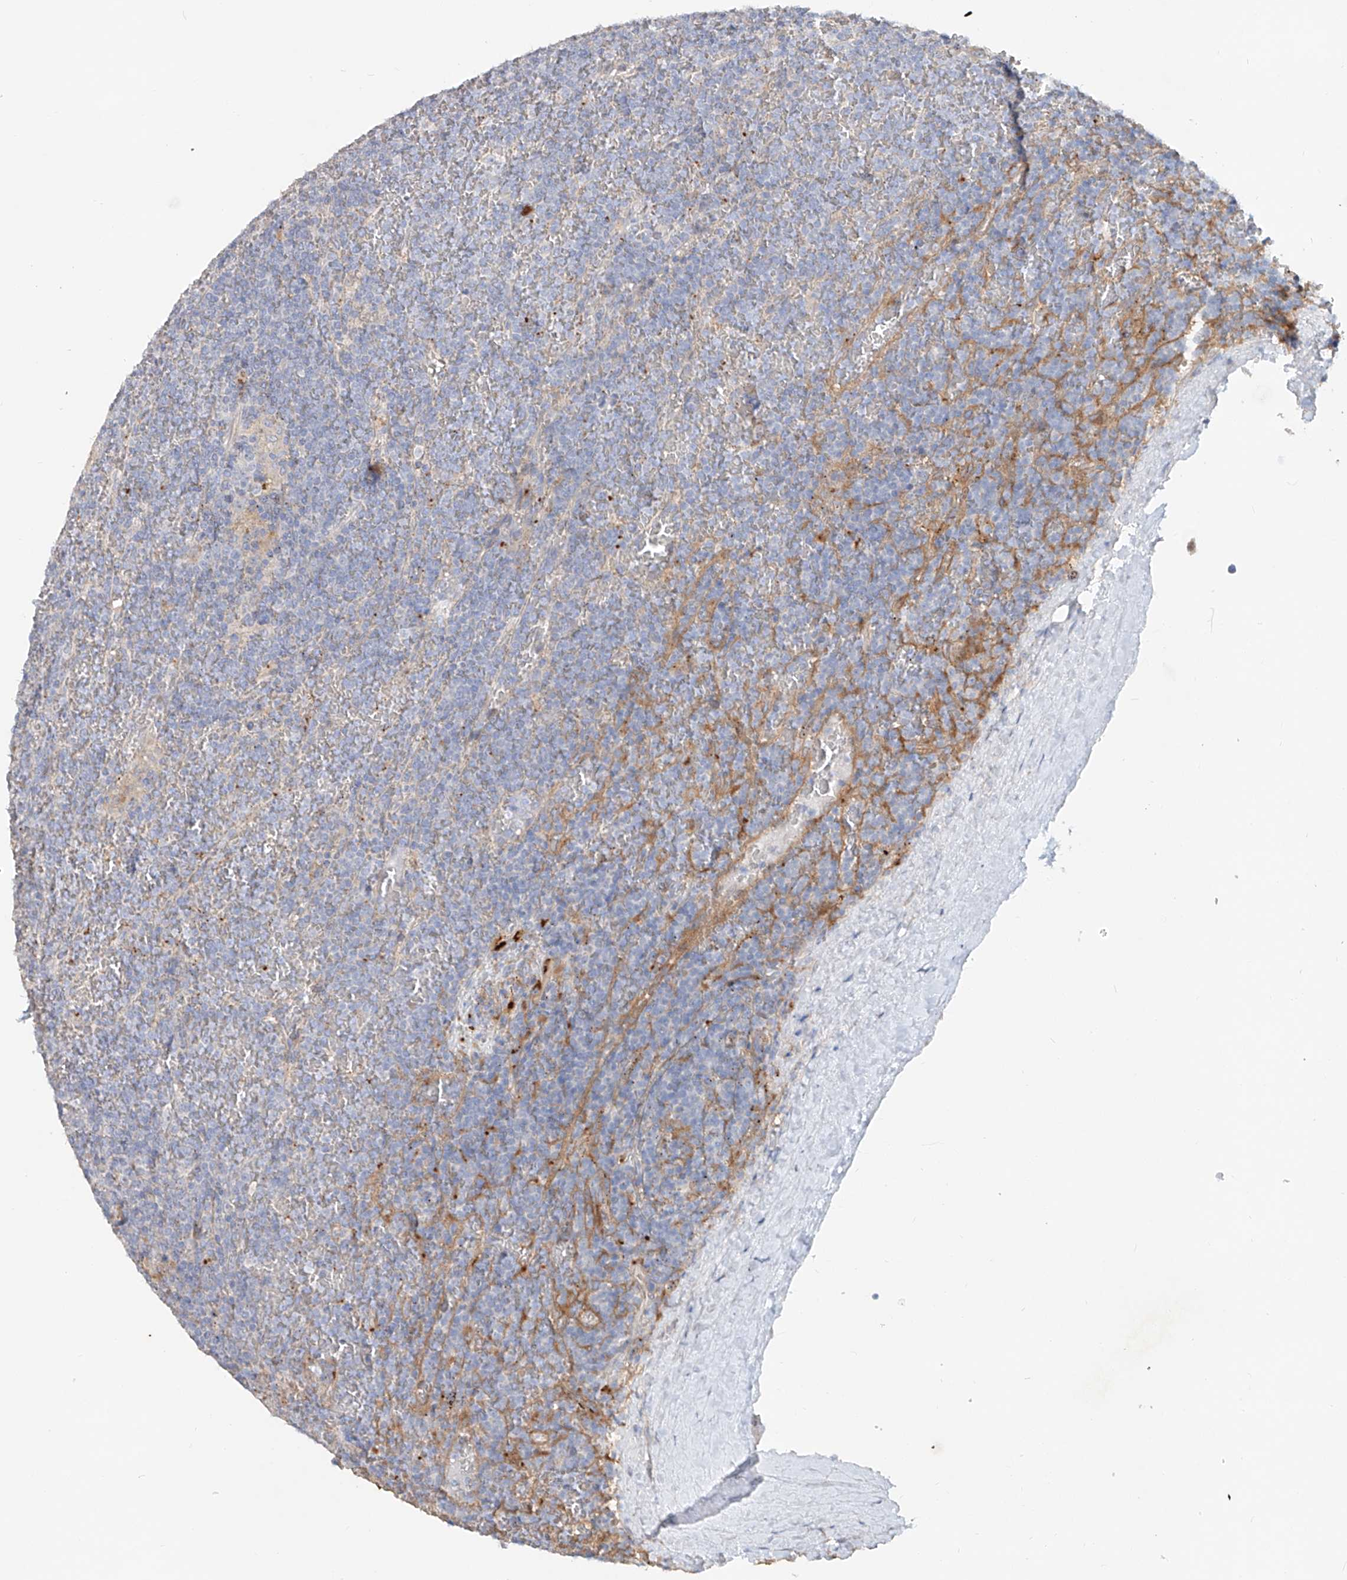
{"staining": {"intensity": "negative", "quantity": "none", "location": "none"}, "tissue": "lymphoma", "cell_type": "Tumor cells", "image_type": "cancer", "snomed": [{"axis": "morphology", "description": "Malignant lymphoma, non-Hodgkin's type, Low grade"}, {"axis": "topography", "description": "Spleen"}], "caption": "Protein analysis of lymphoma exhibits no significant staining in tumor cells.", "gene": "TRIM47", "patient": {"sex": "female", "age": 19}}